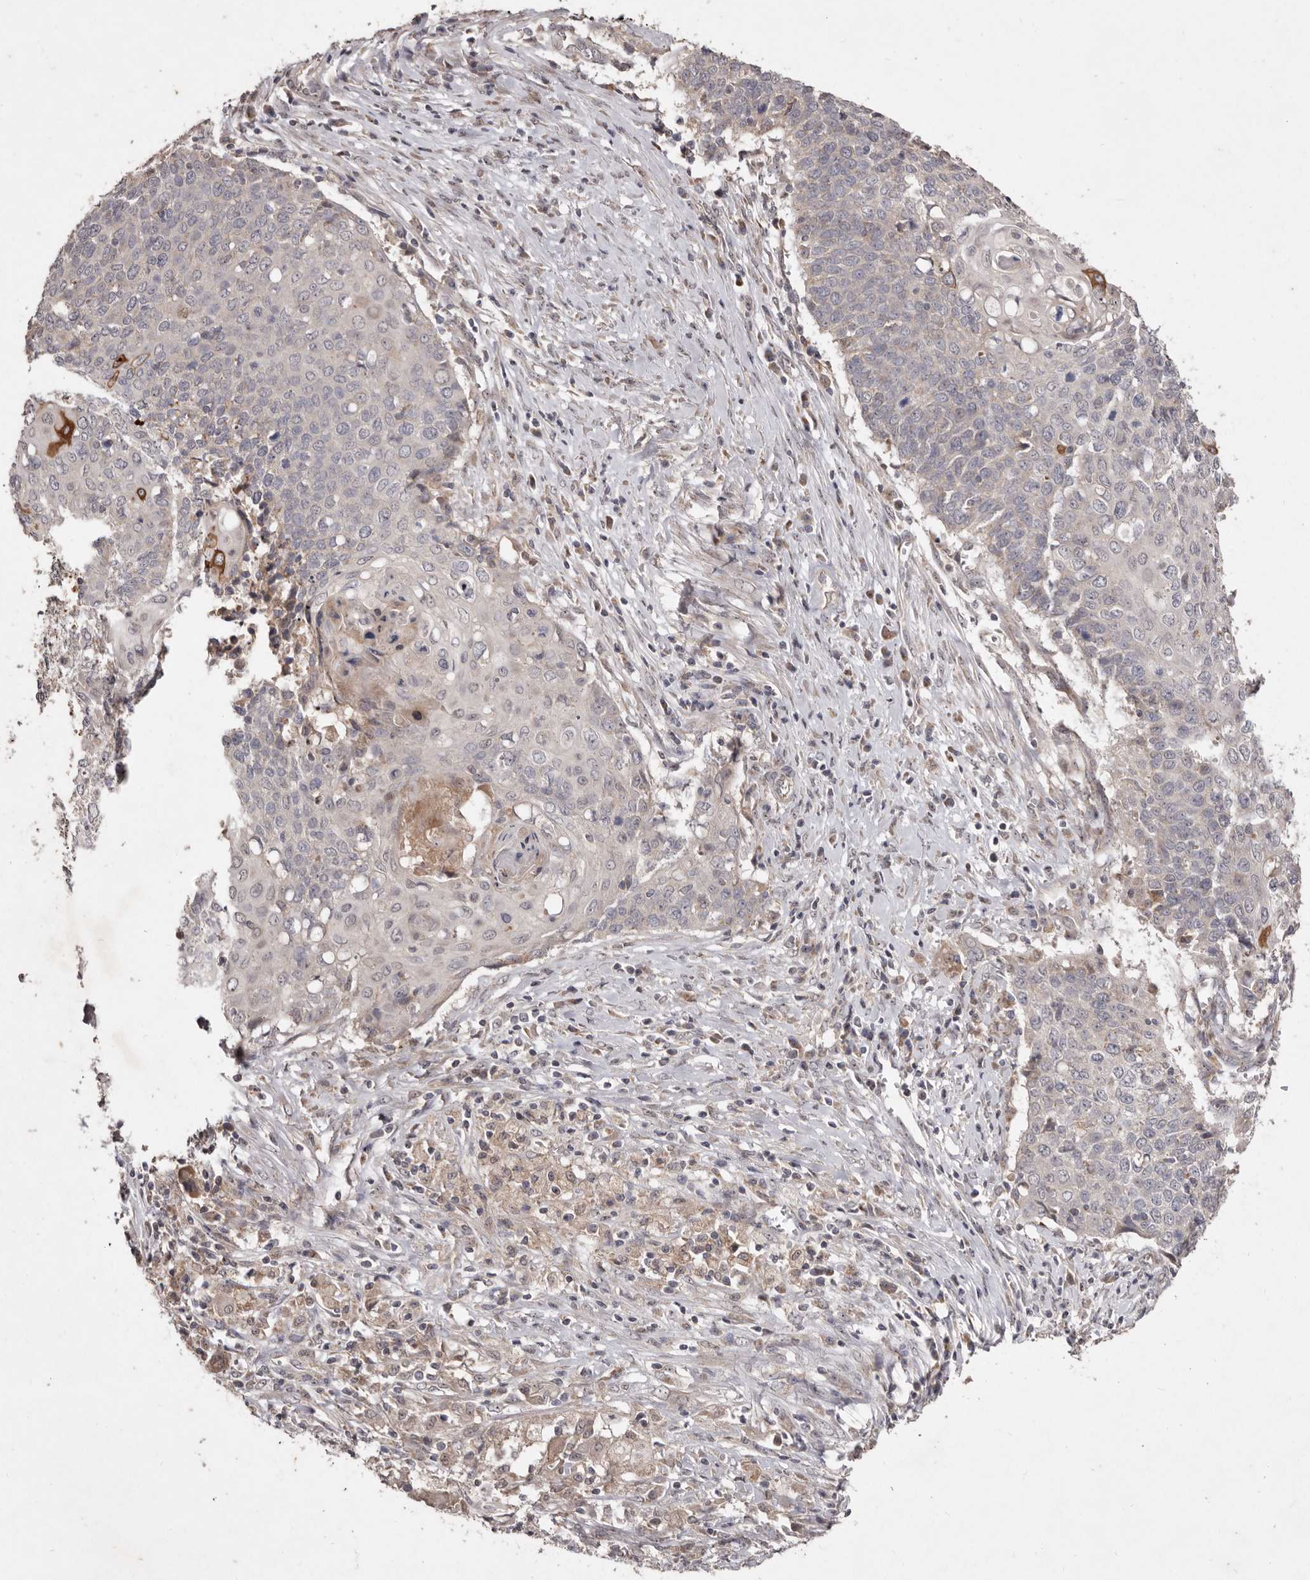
{"staining": {"intensity": "moderate", "quantity": "<25%", "location": "cytoplasmic/membranous"}, "tissue": "cervical cancer", "cell_type": "Tumor cells", "image_type": "cancer", "snomed": [{"axis": "morphology", "description": "Squamous cell carcinoma, NOS"}, {"axis": "topography", "description": "Cervix"}], "caption": "Squamous cell carcinoma (cervical) stained with DAB immunohistochemistry exhibits low levels of moderate cytoplasmic/membranous expression in about <25% of tumor cells.", "gene": "FLAD1", "patient": {"sex": "female", "age": 39}}